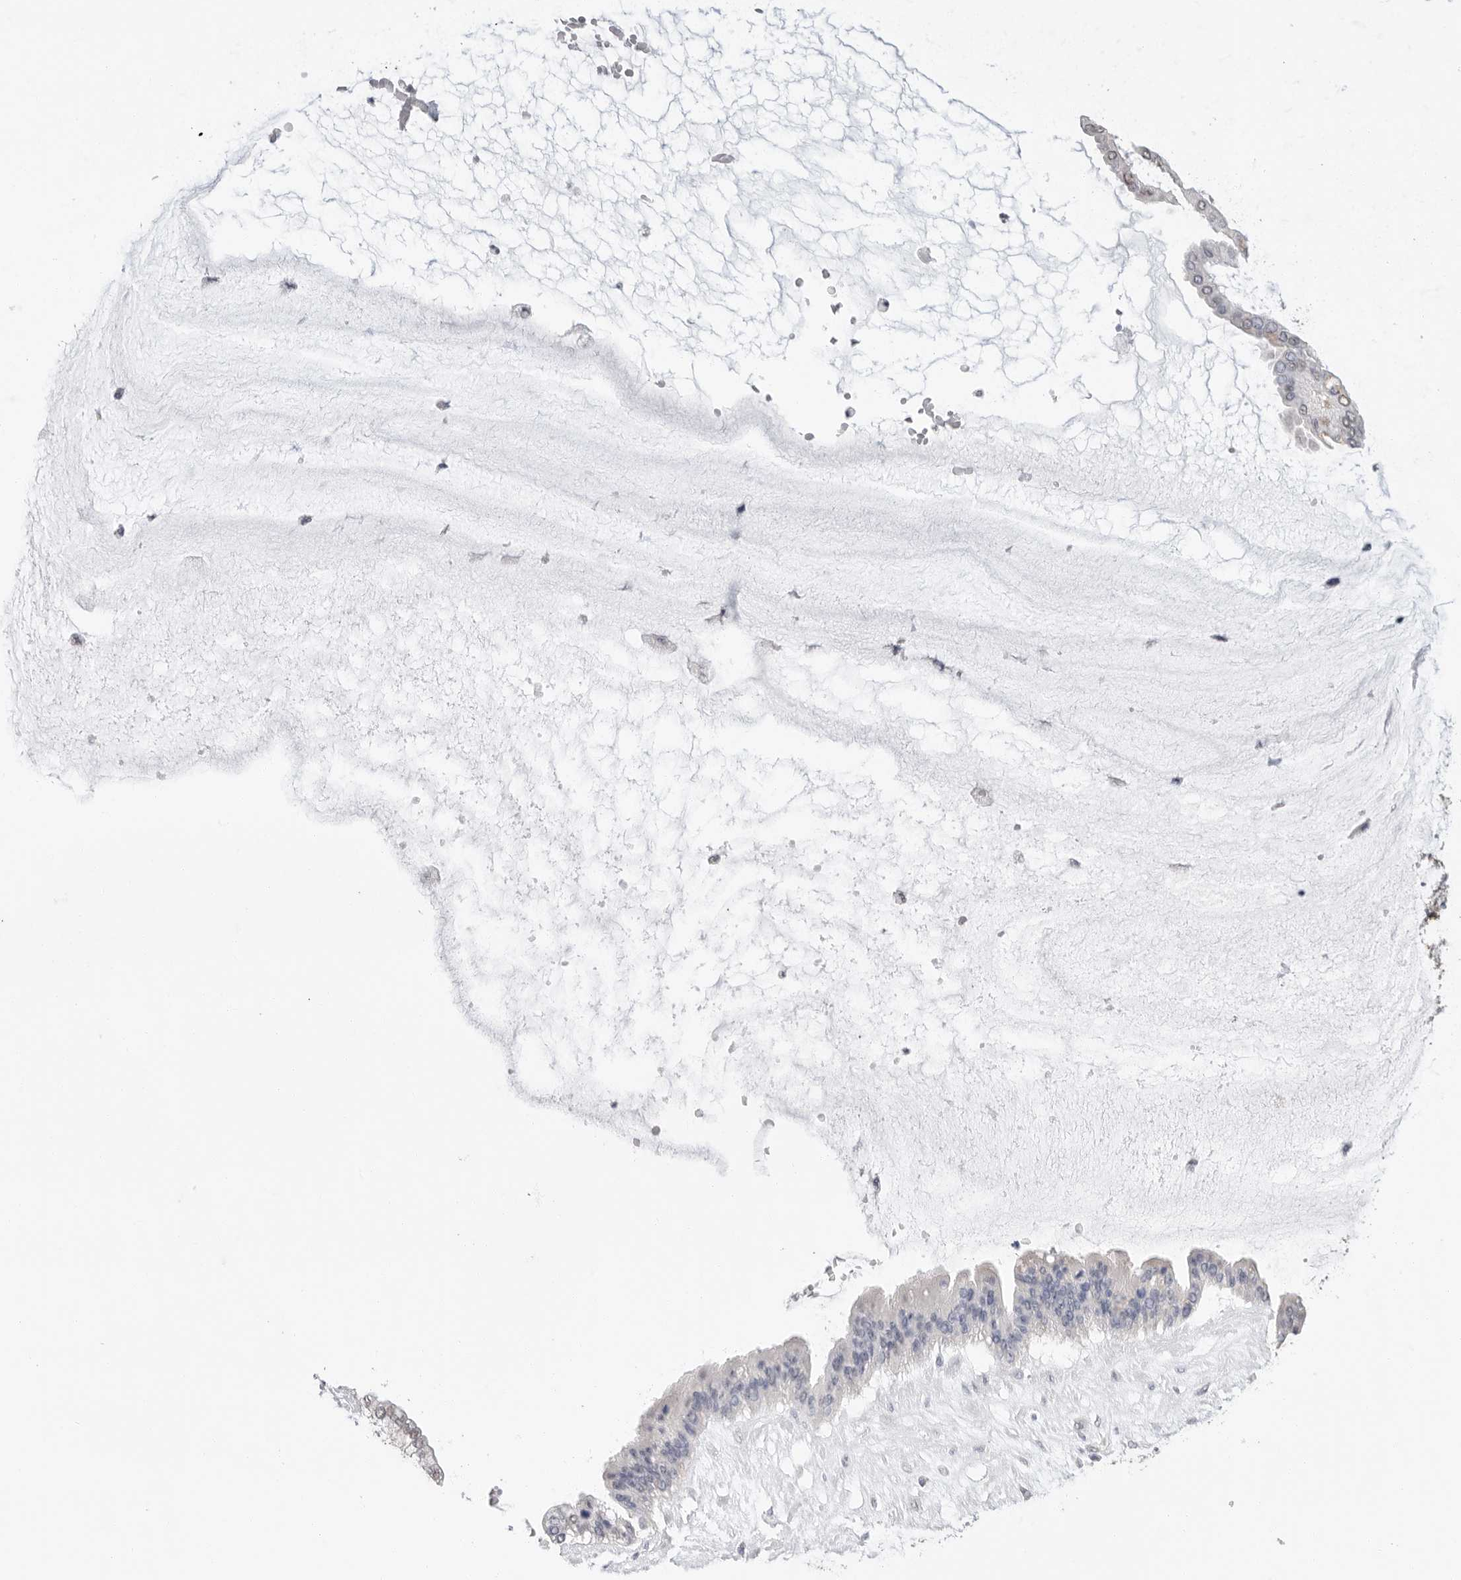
{"staining": {"intensity": "negative", "quantity": "none", "location": "none"}, "tissue": "ovarian cancer", "cell_type": "Tumor cells", "image_type": "cancer", "snomed": [{"axis": "morphology", "description": "Cystadenocarcinoma, mucinous, NOS"}, {"axis": "topography", "description": "Ovary"}], "caption": "Tumor cells are negative for protein expression in human ovarian mucinous cystadenocarcinoma.", "gene": "ARHGEF10", "patient": {"sex": "female", "age": 73}}